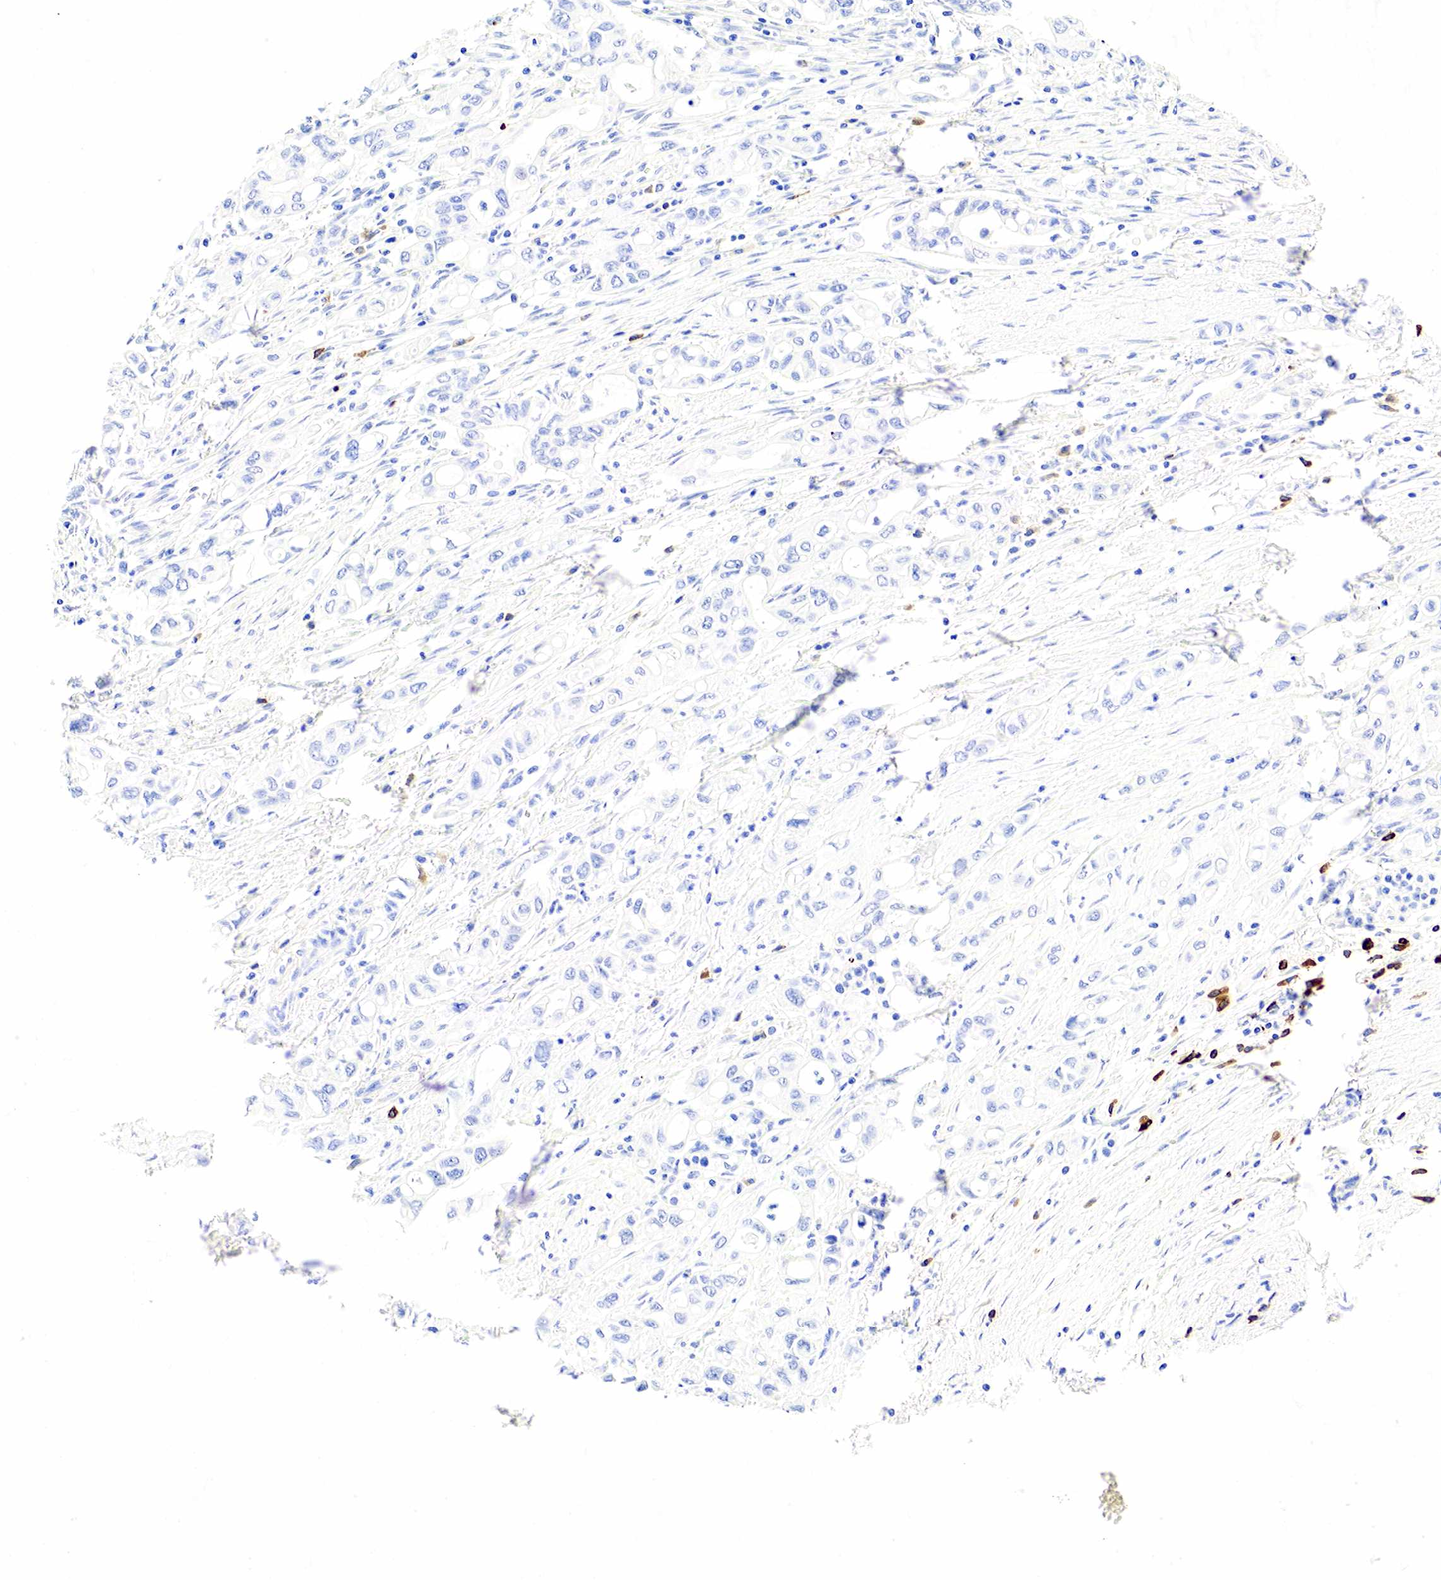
{"staining": {"intensity": "negative", "quantity": "none", "location": "none"}, "tissue": "pancreatic cancer", "cell_type": "Tumor cells", "image_type": "cancer", "snomed": [{"axis": "morphology", "description": "Adenocarcinoma, NOS"}, {"axis": "topography", "description": "Pancreas"}], "caption": "Photomicrograph shows no significant protein staining in tumor cells of pancreatic cancer. (DAB immunohistochemistry (IHC), high magnification).", "gene": "CD79A", "patient": {"sex": "female", "age": 57}}